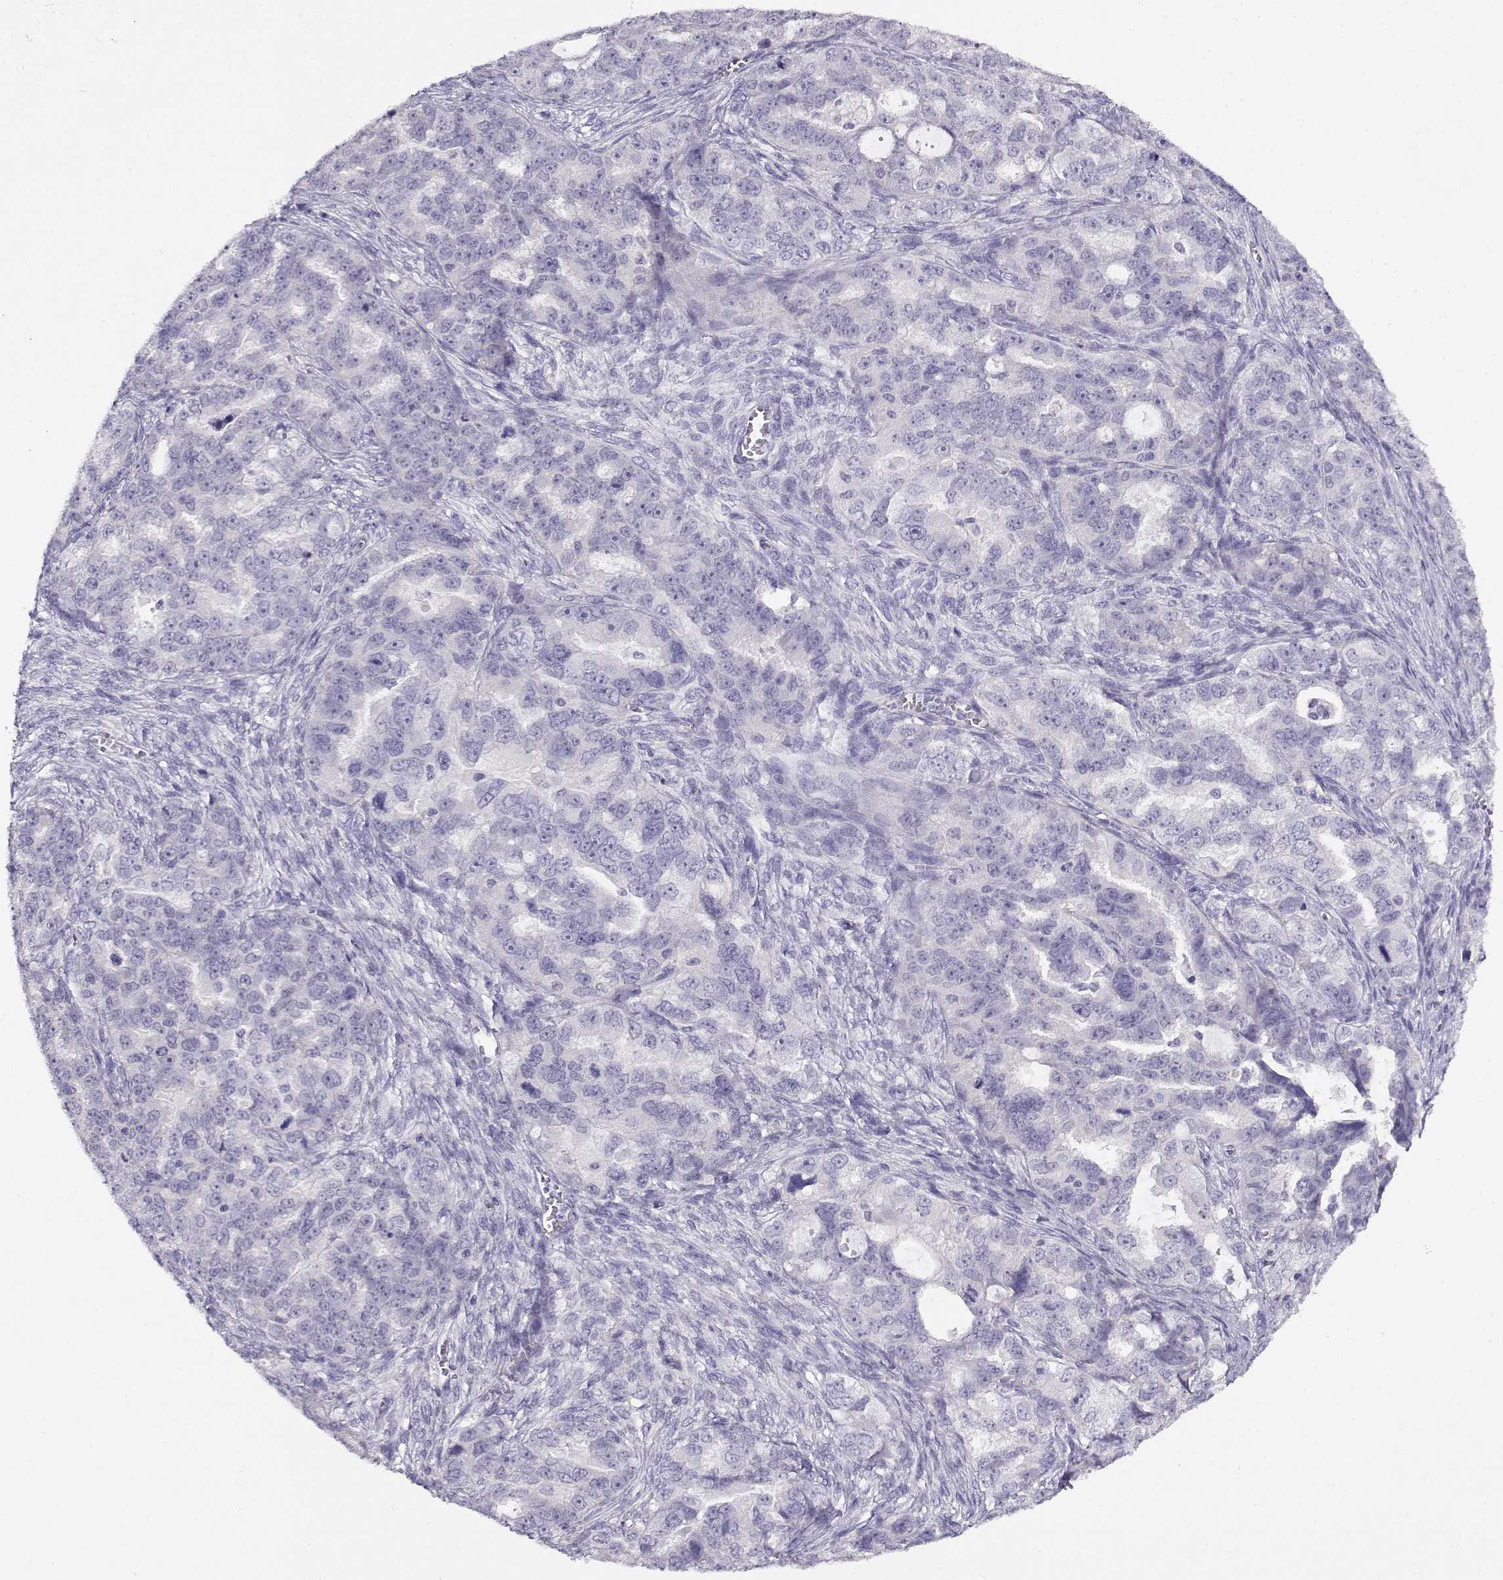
{"staining": {"intensity": "negative", "quantity": "none", "location": "none"}, "tissue": "ovarian cancer", "cell_type": "Tumor cells", "image_type": "cancer", "snomed": [{"axis": "morphology", "description": "Cystadenocarcinoma, serous, NOS"}, {"axis": "topography", "description": "Ovary"}], "caption": "Micrograph shows no protein expression in tumor cells of ovarian serous cystadenocarcinoma tissue.", "gene": "FEZF1", "patient": {"sex": "female", "age": 51}}